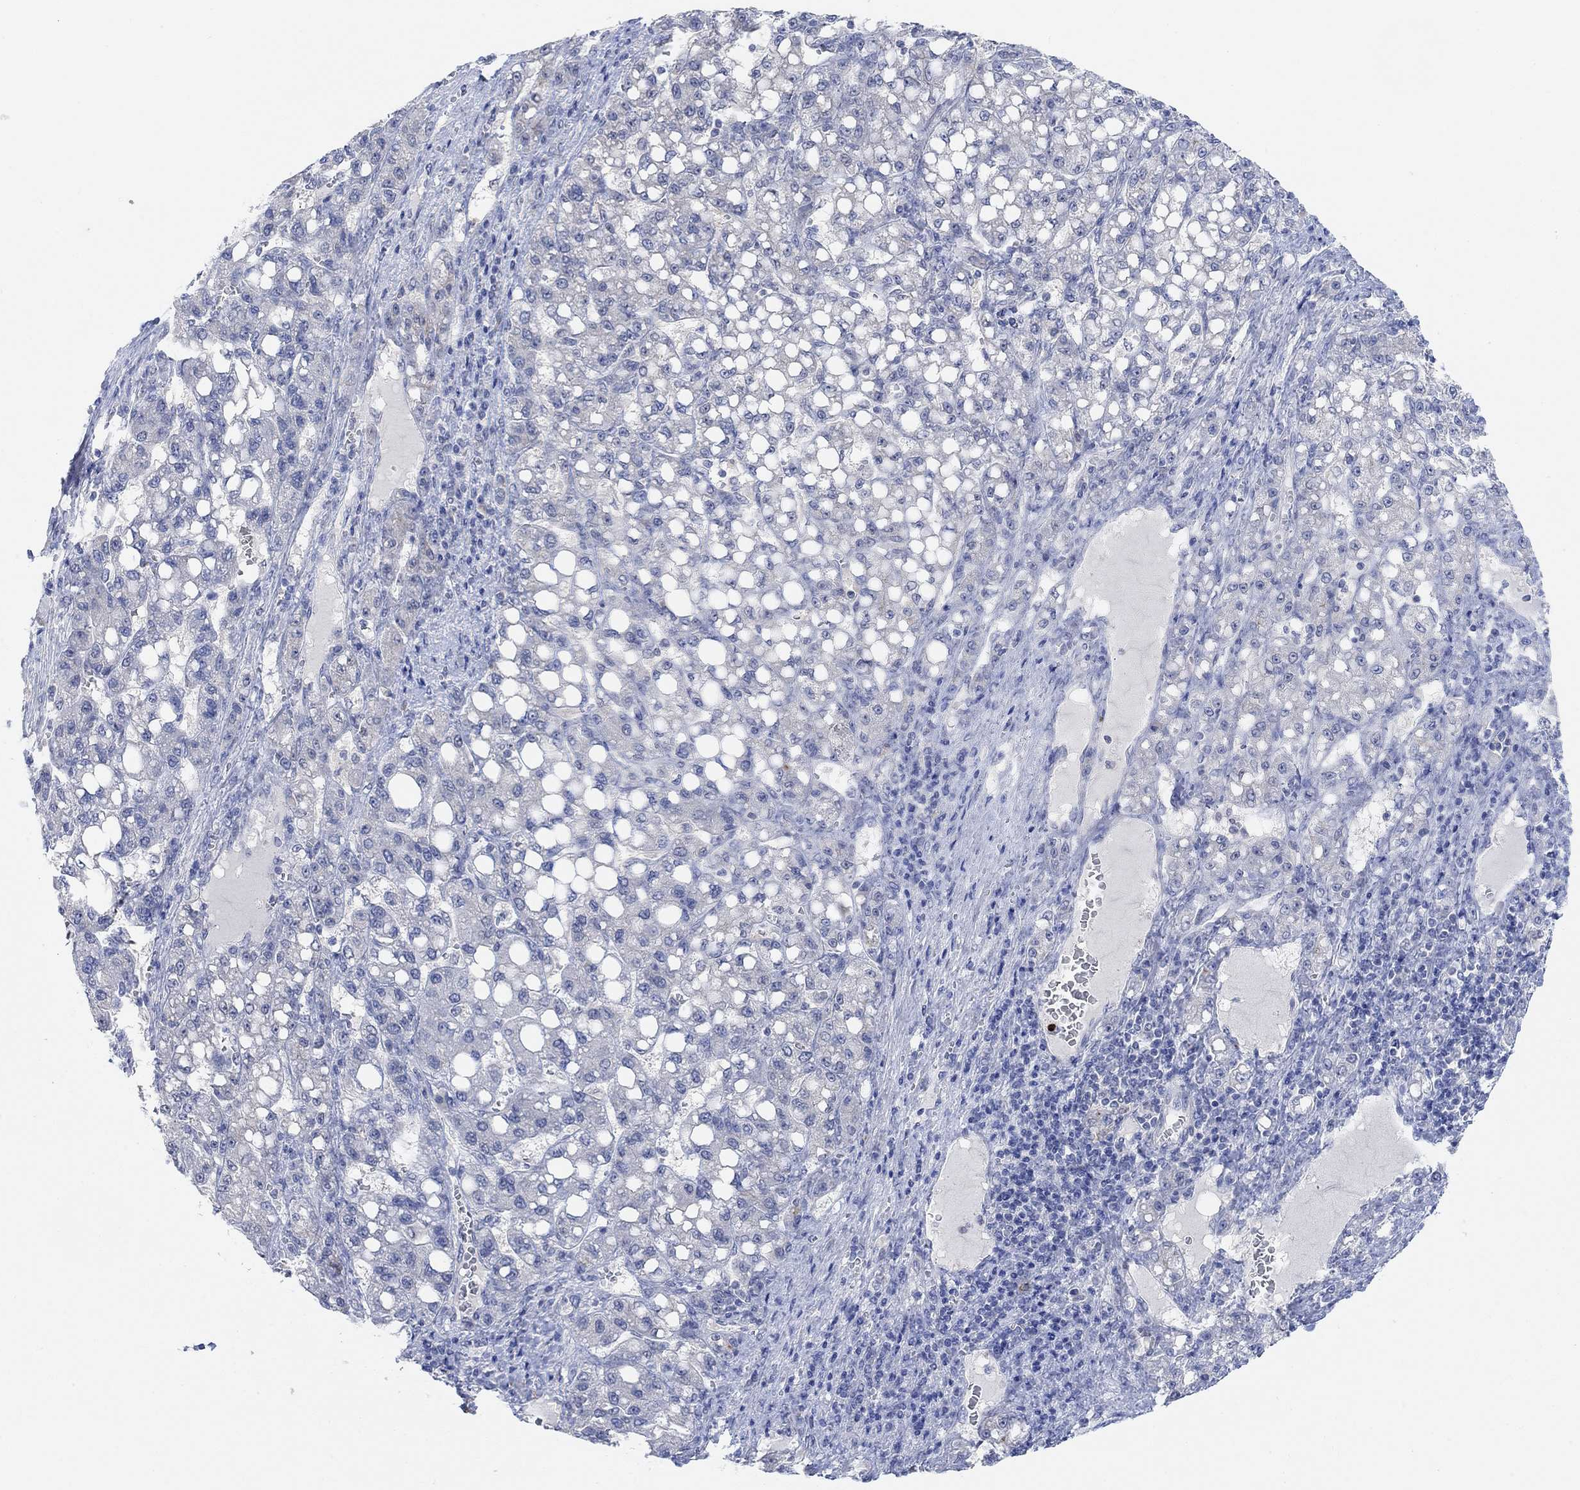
{"staining": {"intensity": "negative", "quantity": "none", "location": "none"}, "tissue": "liver cancer", "cell_type": "Tumor cells", "image_type": "cancer", "snomed": [{"axis": "morphology", "description": "Carcinoma, Hepatocellular, NOS"}, {"axis": "topography", "description": "Liver"}], "caption": "The immunohistochemistry histopathology image has no significant staining in tumor cells of liver cancer tissue. (Stains: DAB immunohistochemistry with hematoxylin counter stain, Microscopy: brightfield microscopy at high magnification).", "gene": "RIMS1", "patient": {"sex": "female", "age": 65}}